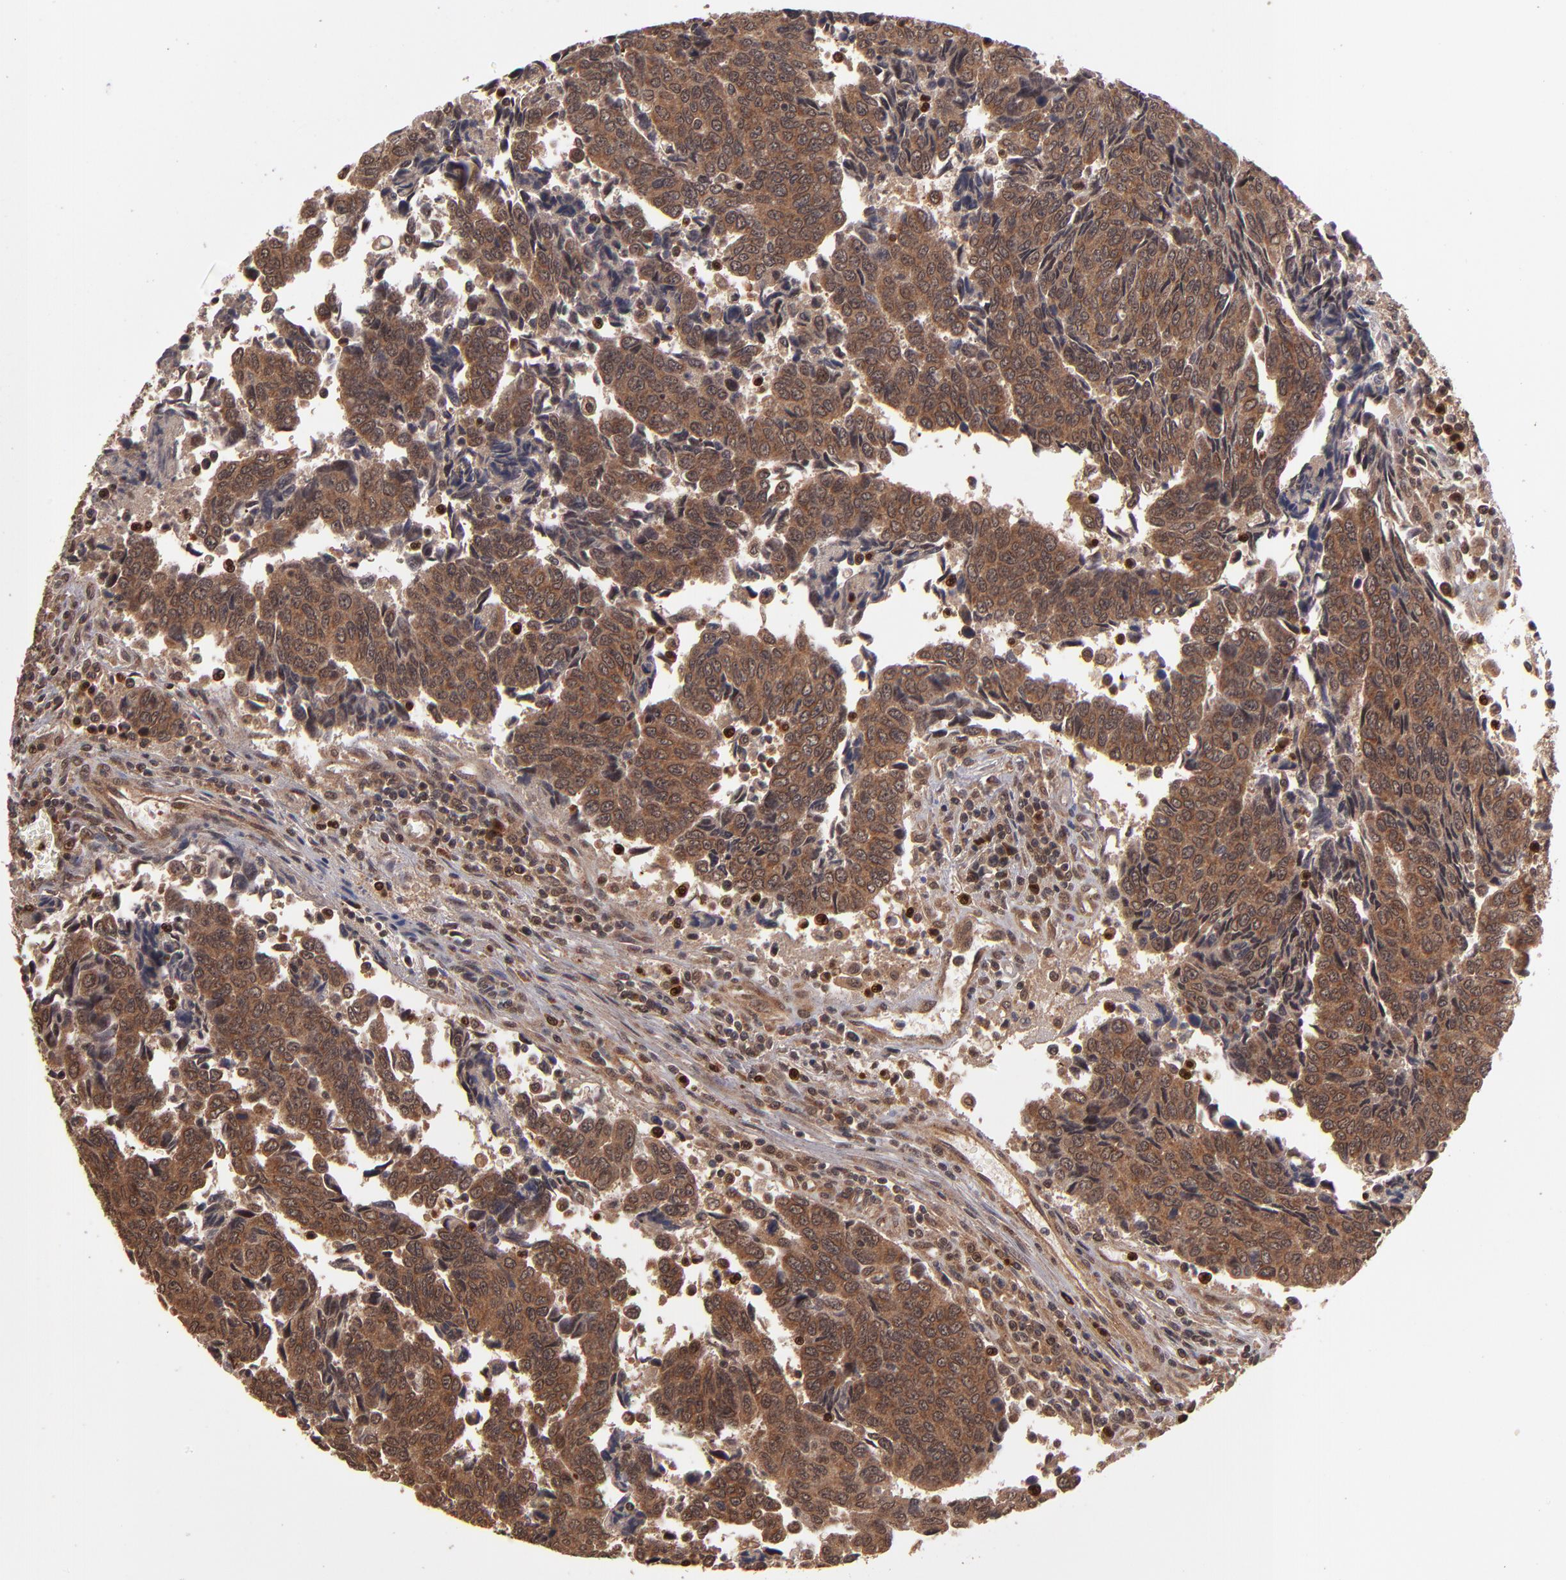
{"staining": {"intensity": "strong", "quantity": ">75%", "location": "cytoplasmic/membranous"}, "tissue": "urothelial cancer", "cell_type": "Tumor cells", "image_type": "cancer", "snomed": [{"axis": "morphology", "description": "Urothelial carcinoma, High grade"}, {"axis": "topography", "description": "Urinary bladder"}], "caption": "Immunohistochemical staining of human high-grade urothelial carcinoma shows high levels of strong cytoplasmic/membranous expression in about >75% of tumor cells.", "gene": "NFE2L2", "patient": {"sex": "male", "age": 86}}